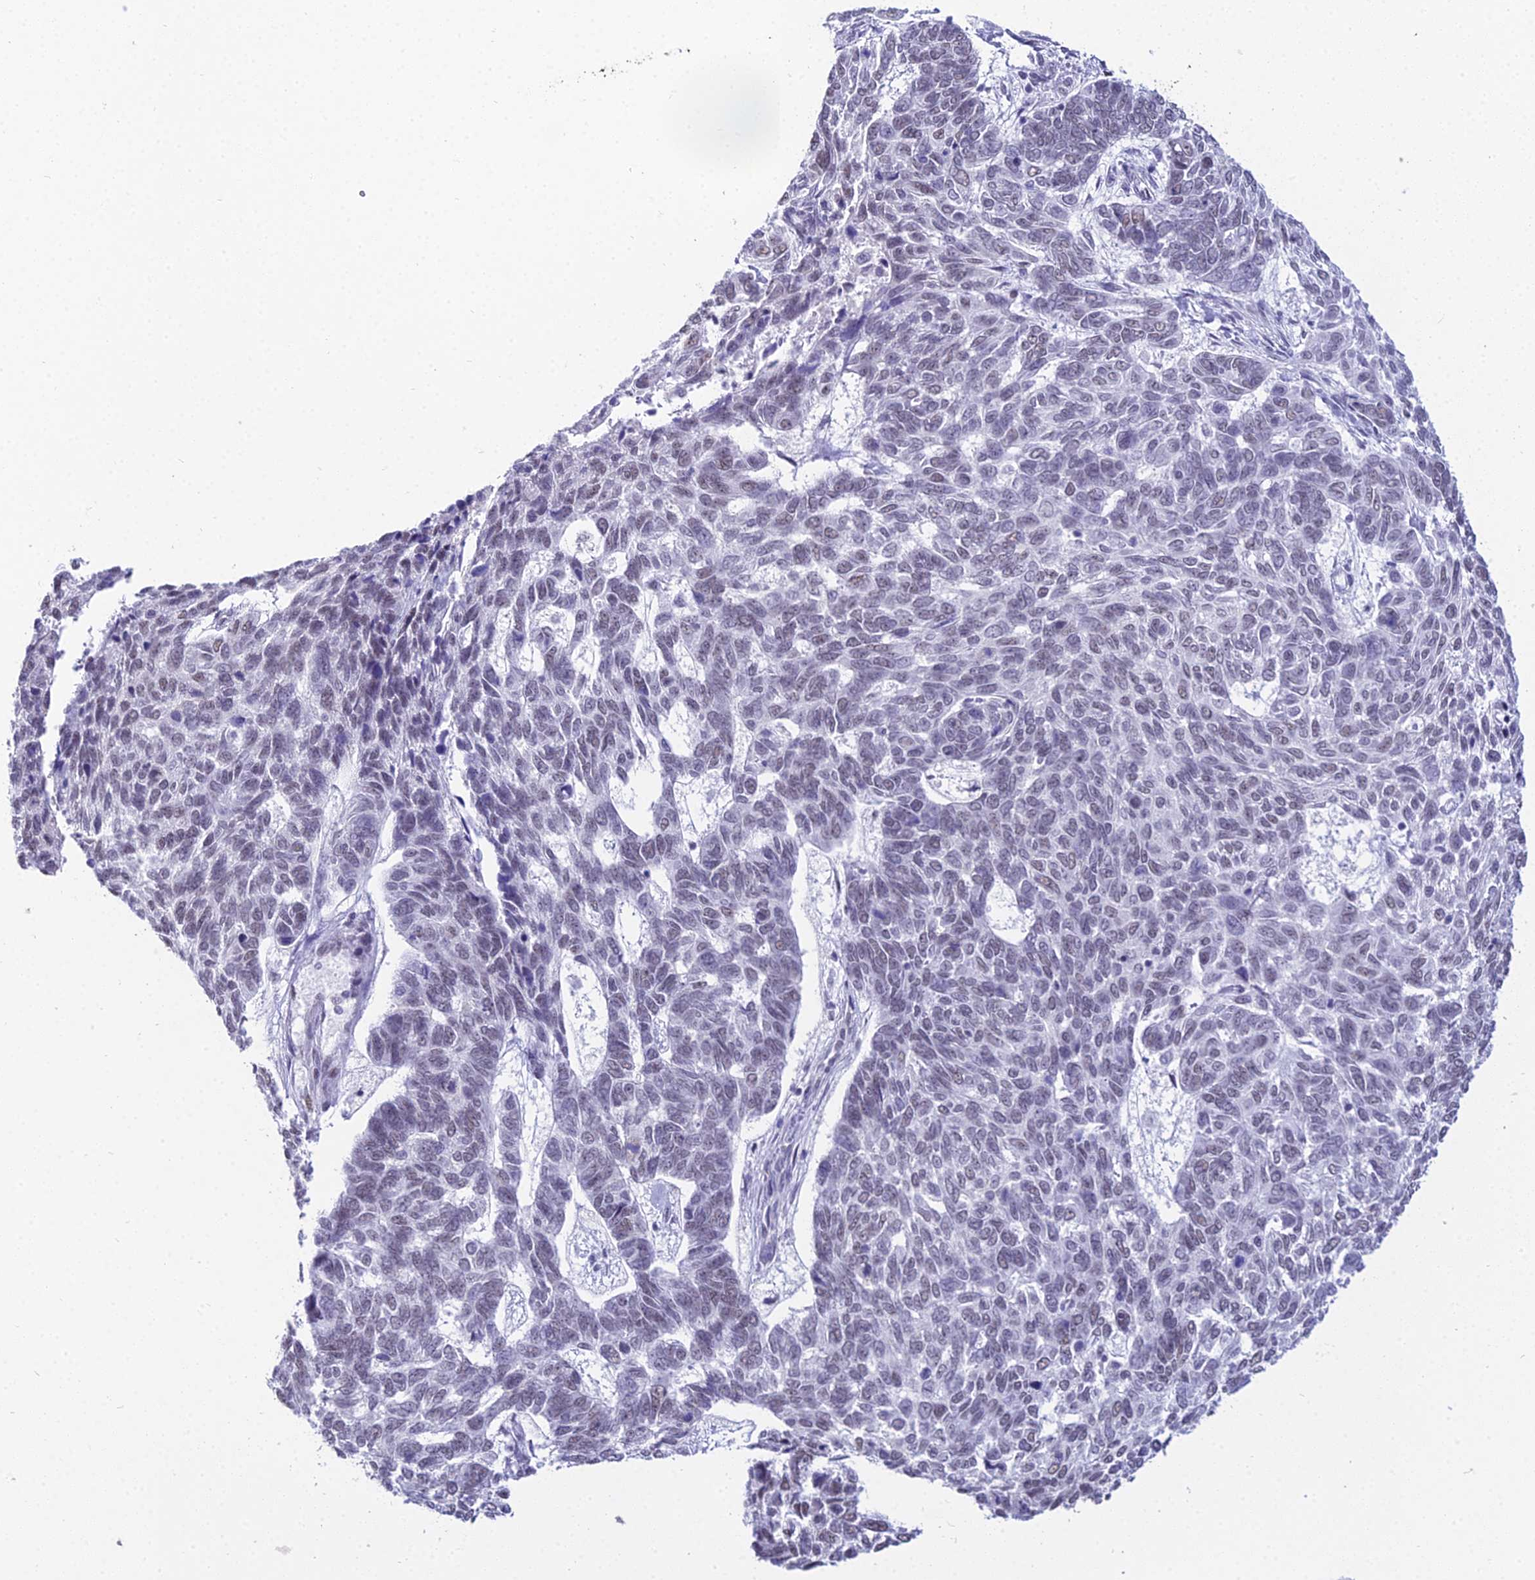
{"staining": {"intensity": "weak", "quantity": "<25%", "location": "nuclear"}, "tissue": "skin cancer", "cell_type": "Tumor cells", "image_type": "cancer", "snomed": [{"axis": "morphology", "description": "Basal cell carcinoma"}, {"axis": "topography", "description": "Skin"}], "caption": "A histopathology image of skin cancer stained for a protein reveals no brown staining in tumor cells. (DAB (3,3'-diaminobenzidine) immunohistochemistry (IHC) with hematoxylin counter stain).", "gene": "RBM12", "patient": {"sex": "female", "age": 65}}